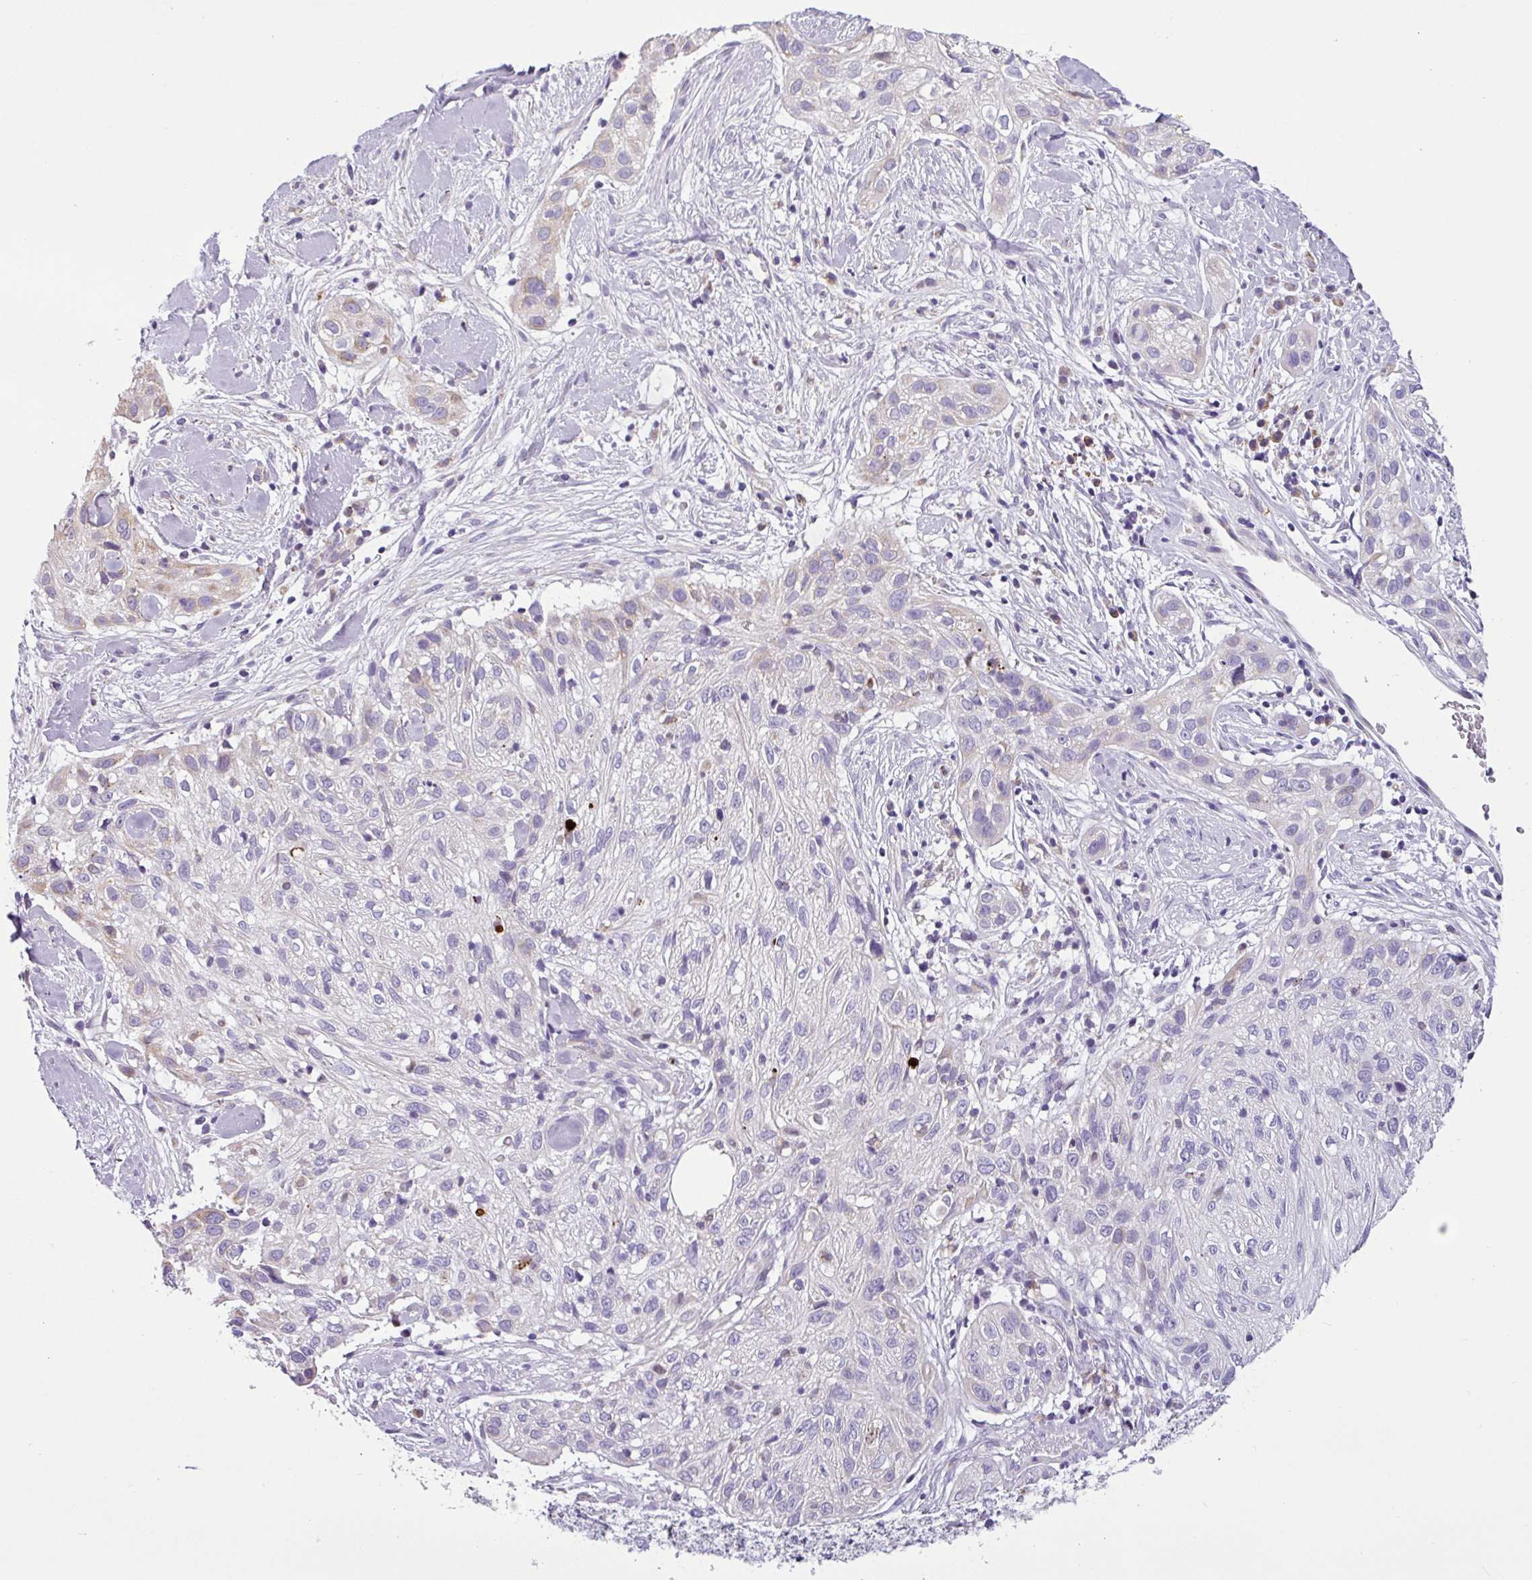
{"staining": {"intensity": "negative", "quantity": "none", "location": "none"}, "tissue": "skin cancer", "cell_type": "Tumor cells", "image_type": "cancer", "snomed": [{"axis": "morphology", "description": "Squamous cell carcinoma, NOS"}, {"axis": "topography", "description": "Skin"}], "caption": "DAB (3,3'-diaminobenzidine) immunohistochemical staining of skin cancer shows no significant expression in tumor cells. (DAB immunohistochemistry, high magnification).", "gene": "HMCN2", "patient": {"sex": "male", "age": 82}}